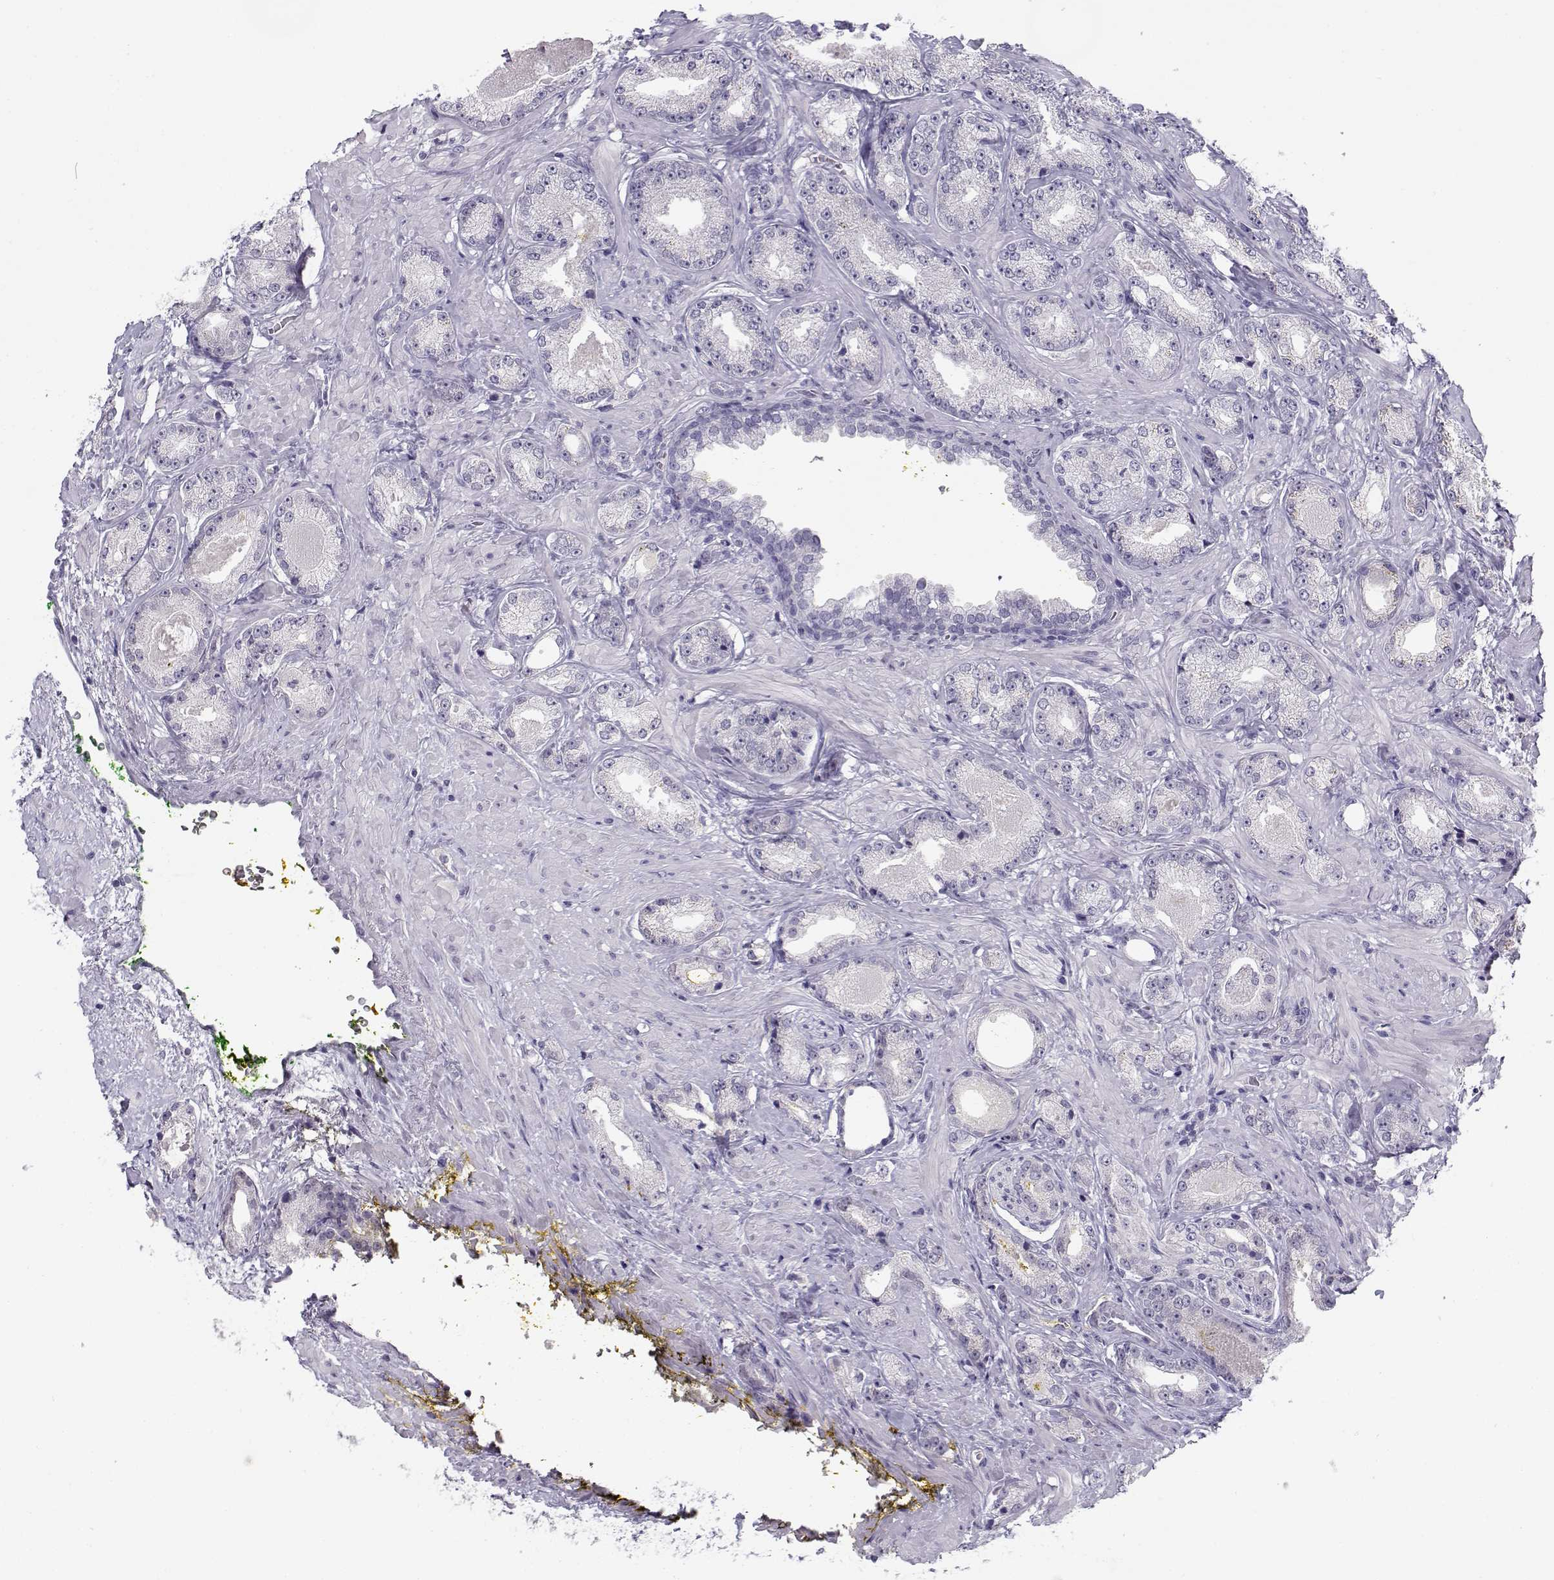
{"staining": {"intensity": "negative", "quantity": "none", "location": "none"}, "tissue": "prostate cancer", "cell_type": "Tumor cells", "image_type": "cancer", "snomed": [{"axis": "morphology", "description": "Adenocarcinoma, Low grade"}, {"axis": "topography", "description": "Prostate"}], "caption": "IHC photomicrograph of neoplastic tissue: prostate adenocarcinoma (low-grade) stained with DAB (3,3'-diaminobenzidine) displays no significant protein staining in tumor cells.", "gene": "CFAP77", "patient": {"sex": "male", "age": 68}}